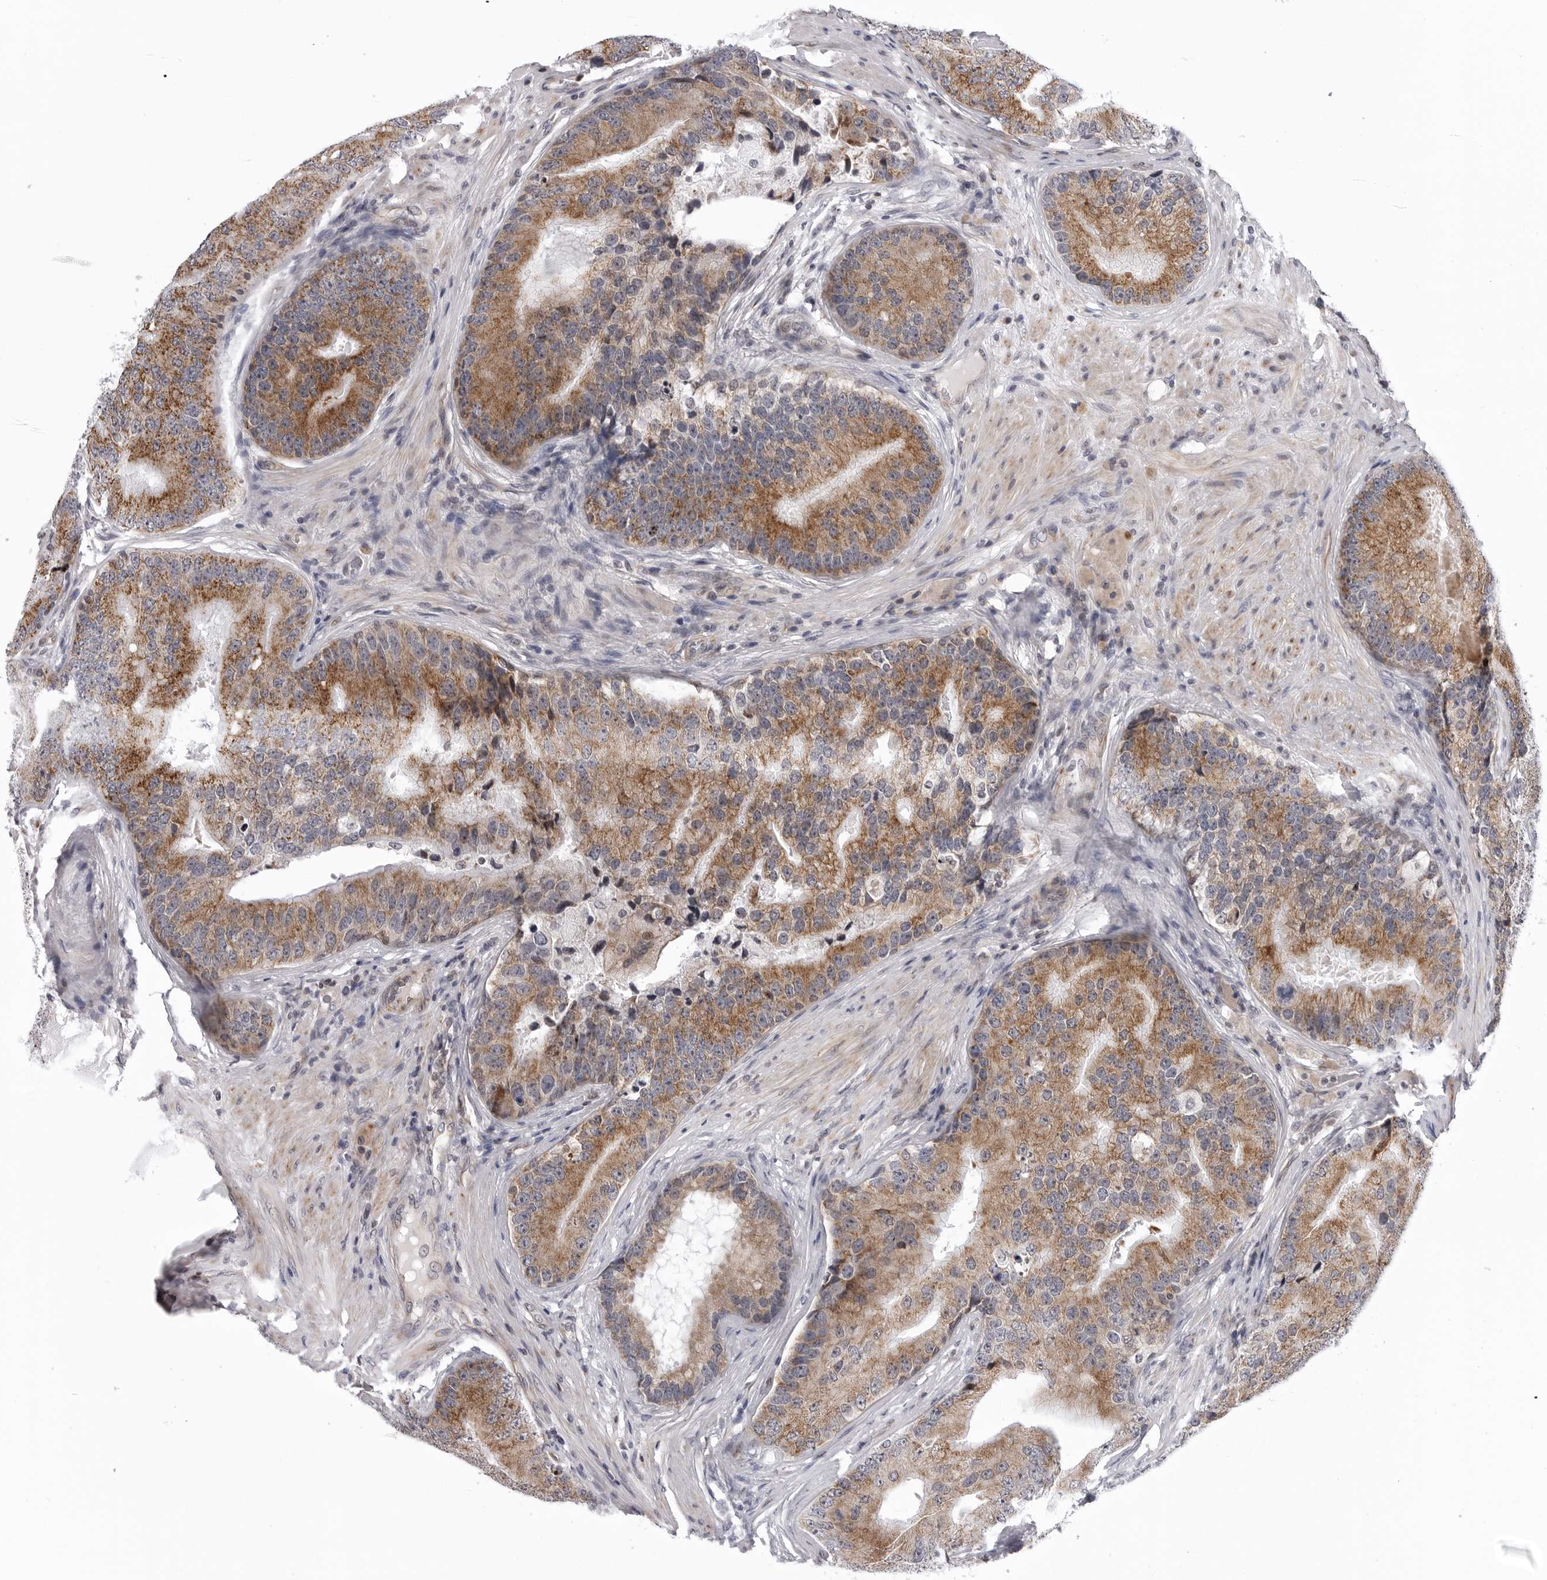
{"staining": {"intensity": "strong", "quantity": ">75%", "location": "cytoplasmic/membranous"}, "tissue": "prostate cancer", "cell_type": "Tumor cells", "image_type": "cancer", "snomed": [{"axis": "morphology", "description": "Adenocarcinoma, High grade"}, {"axis": "topography", "description": "Prostate"}], "caption": "The image displays a brown stain indicating the presence of a protein in the cytoplasmic/membranous of tumor cells in adenocarcinoma (high-grade) (prostate). (Brightfield microscopy of DAB IHC at high magnification).", "gene": "CDK20", "patient": {"sex": "male", "age": 70}}